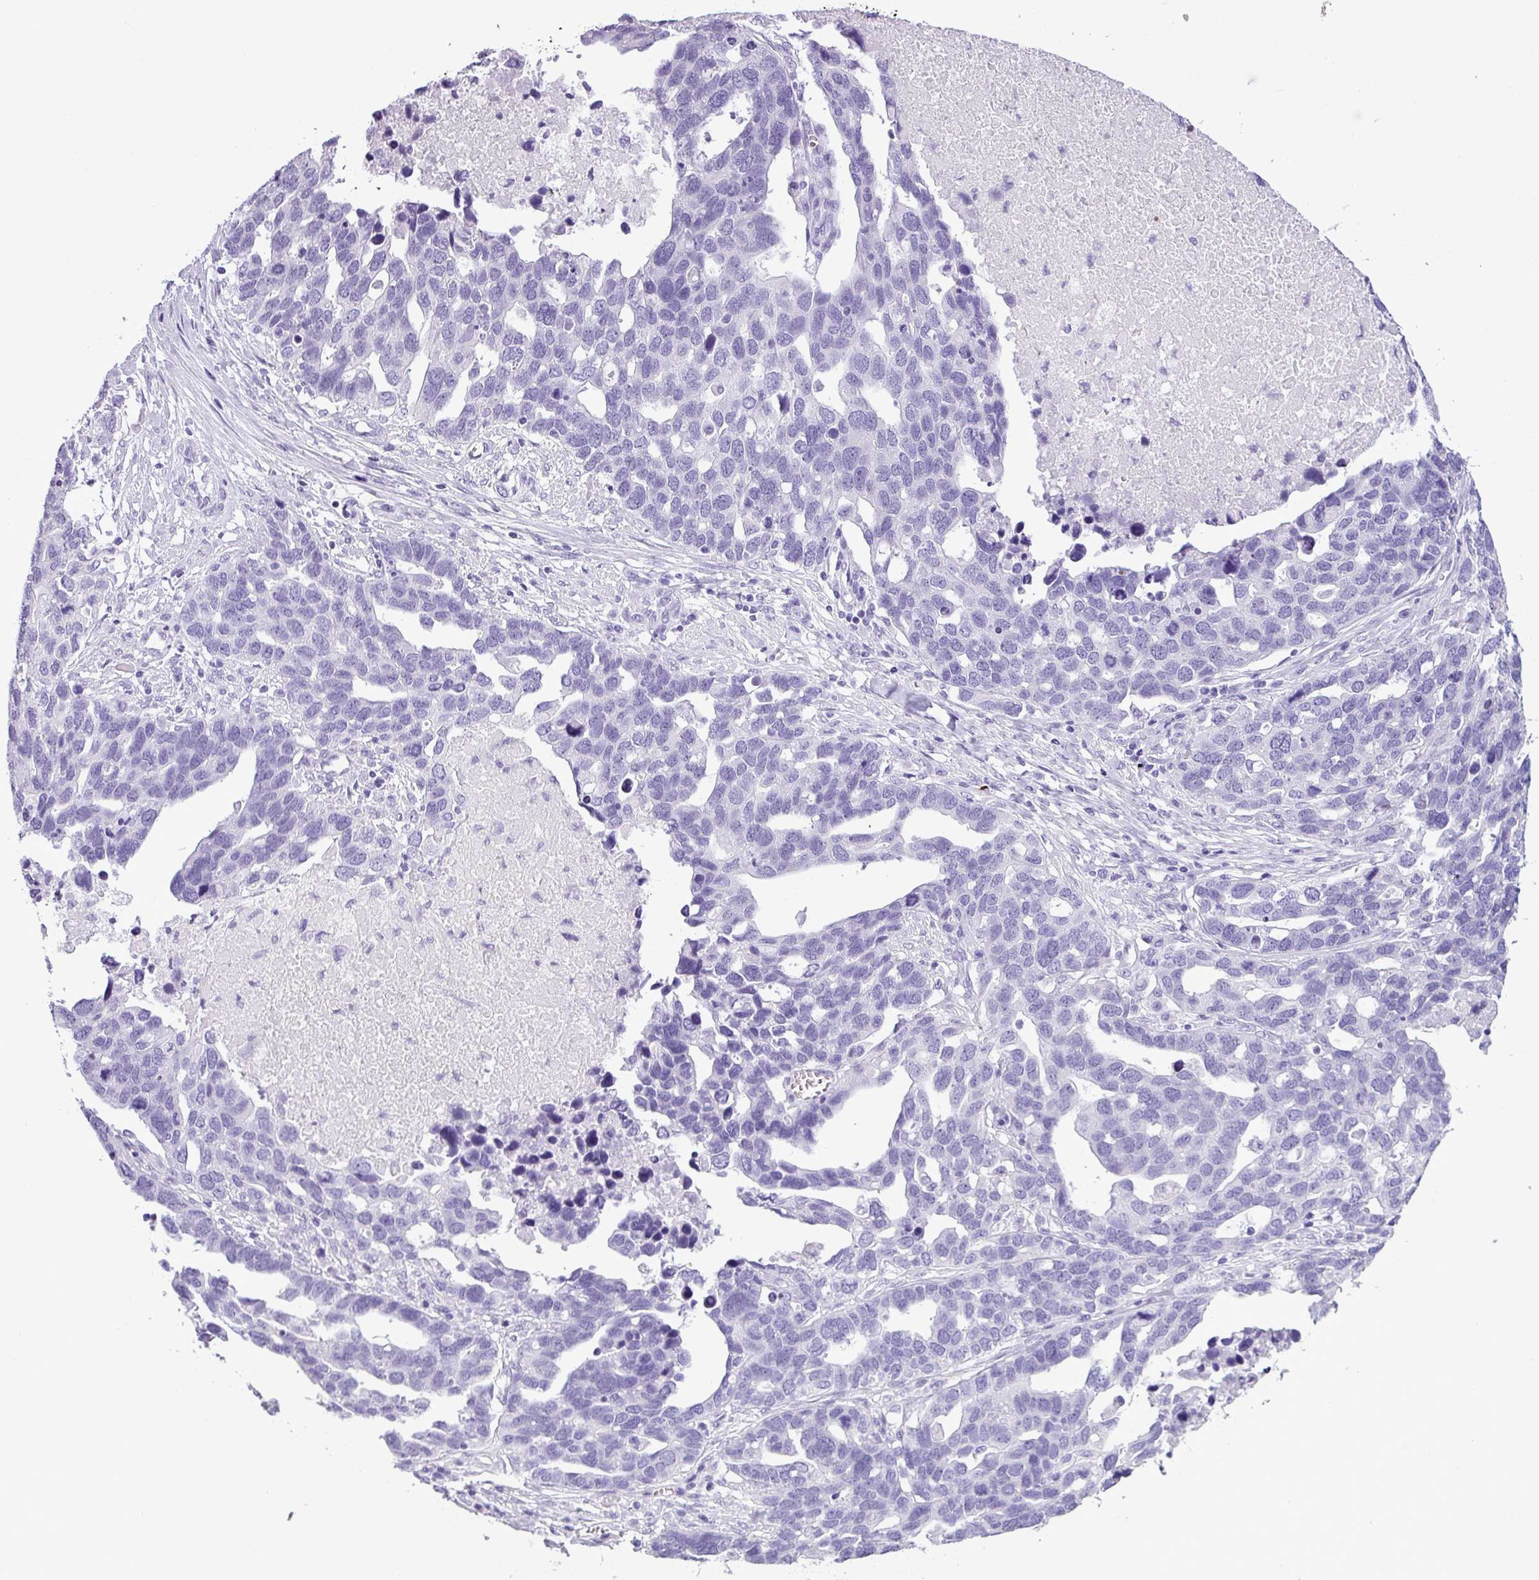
{"staining": {"intensity": "negative", "quantity": "none", "location": "none"}, "tissue": "ovarian cancer", "cell_type": "Tumor cells", "image_type": "cancer", "snomed": [{"axis": "morphology", "description": "Cystadenocarcinoma, serous, NOS"}, {"axis": "topography", "description": "Ovary"}], "caption": "Immunohistochemistry of ovarian cancer (serous cystadenocarcinoma) demonstrates no expression in tumor cells.", "gene": "IL17A", "patient": {"sex": "female", "age": 54}}